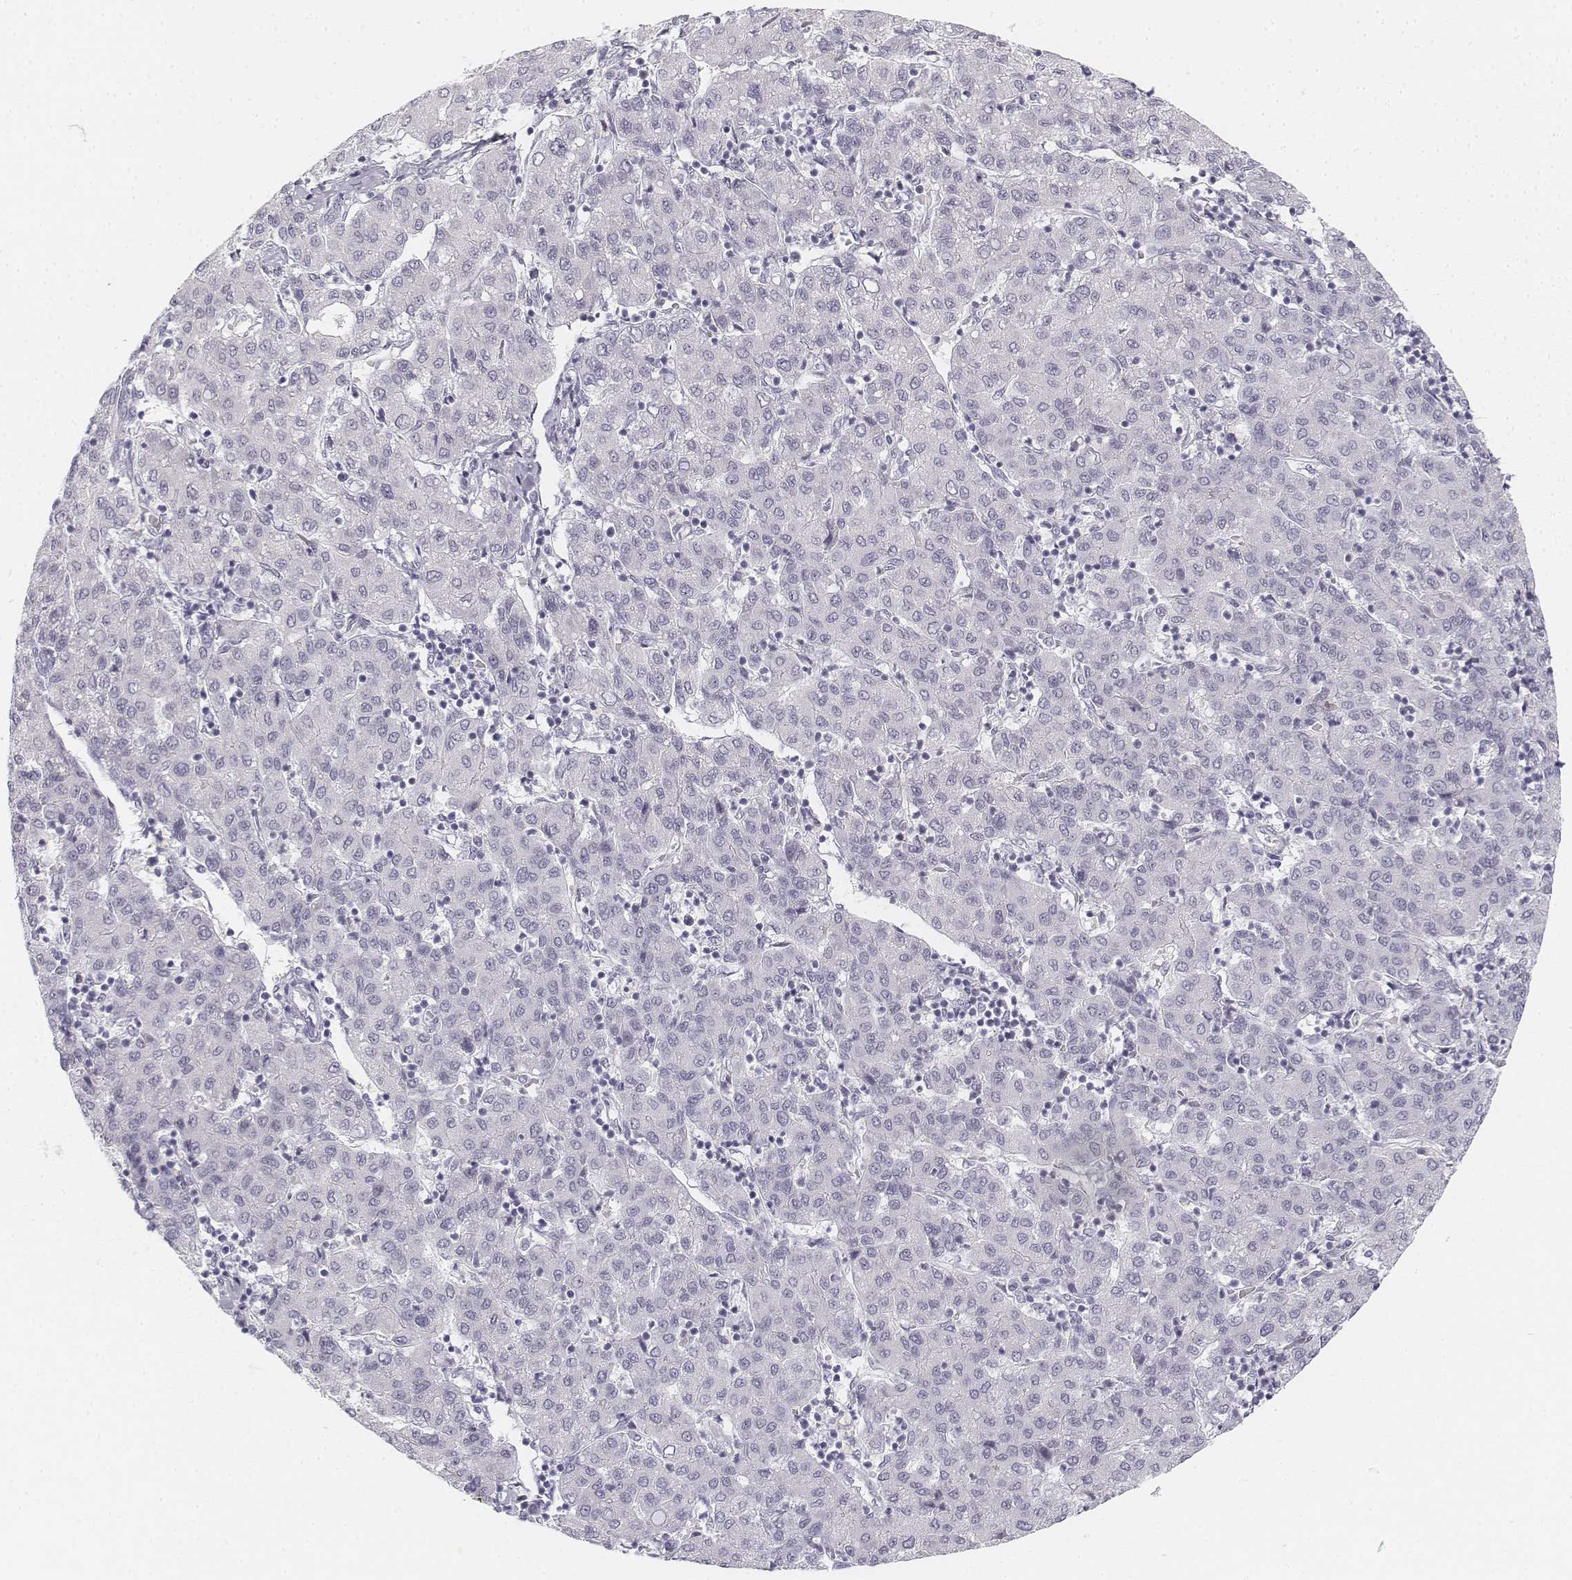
{"staining": {"intensity": "negative", "quantity": "none", "location": "none"}, "tissue": "liver cancer", "cell_type": "Tumor cells", "image_type": "cancer", "snomed": [{"axis": "morphology", "description": "Carcinoma, Hepatocellular, NOS"}, {"axis": "topography", "description": "Liver"}], "caption": "Human hepatocellular carcinoma (liver) stained for a protein using immunohistochemistry (IHC) exhibits no expression in tumor cells.", "gene": "KRT25", "patient": {"sex": "male", "age": 65}}